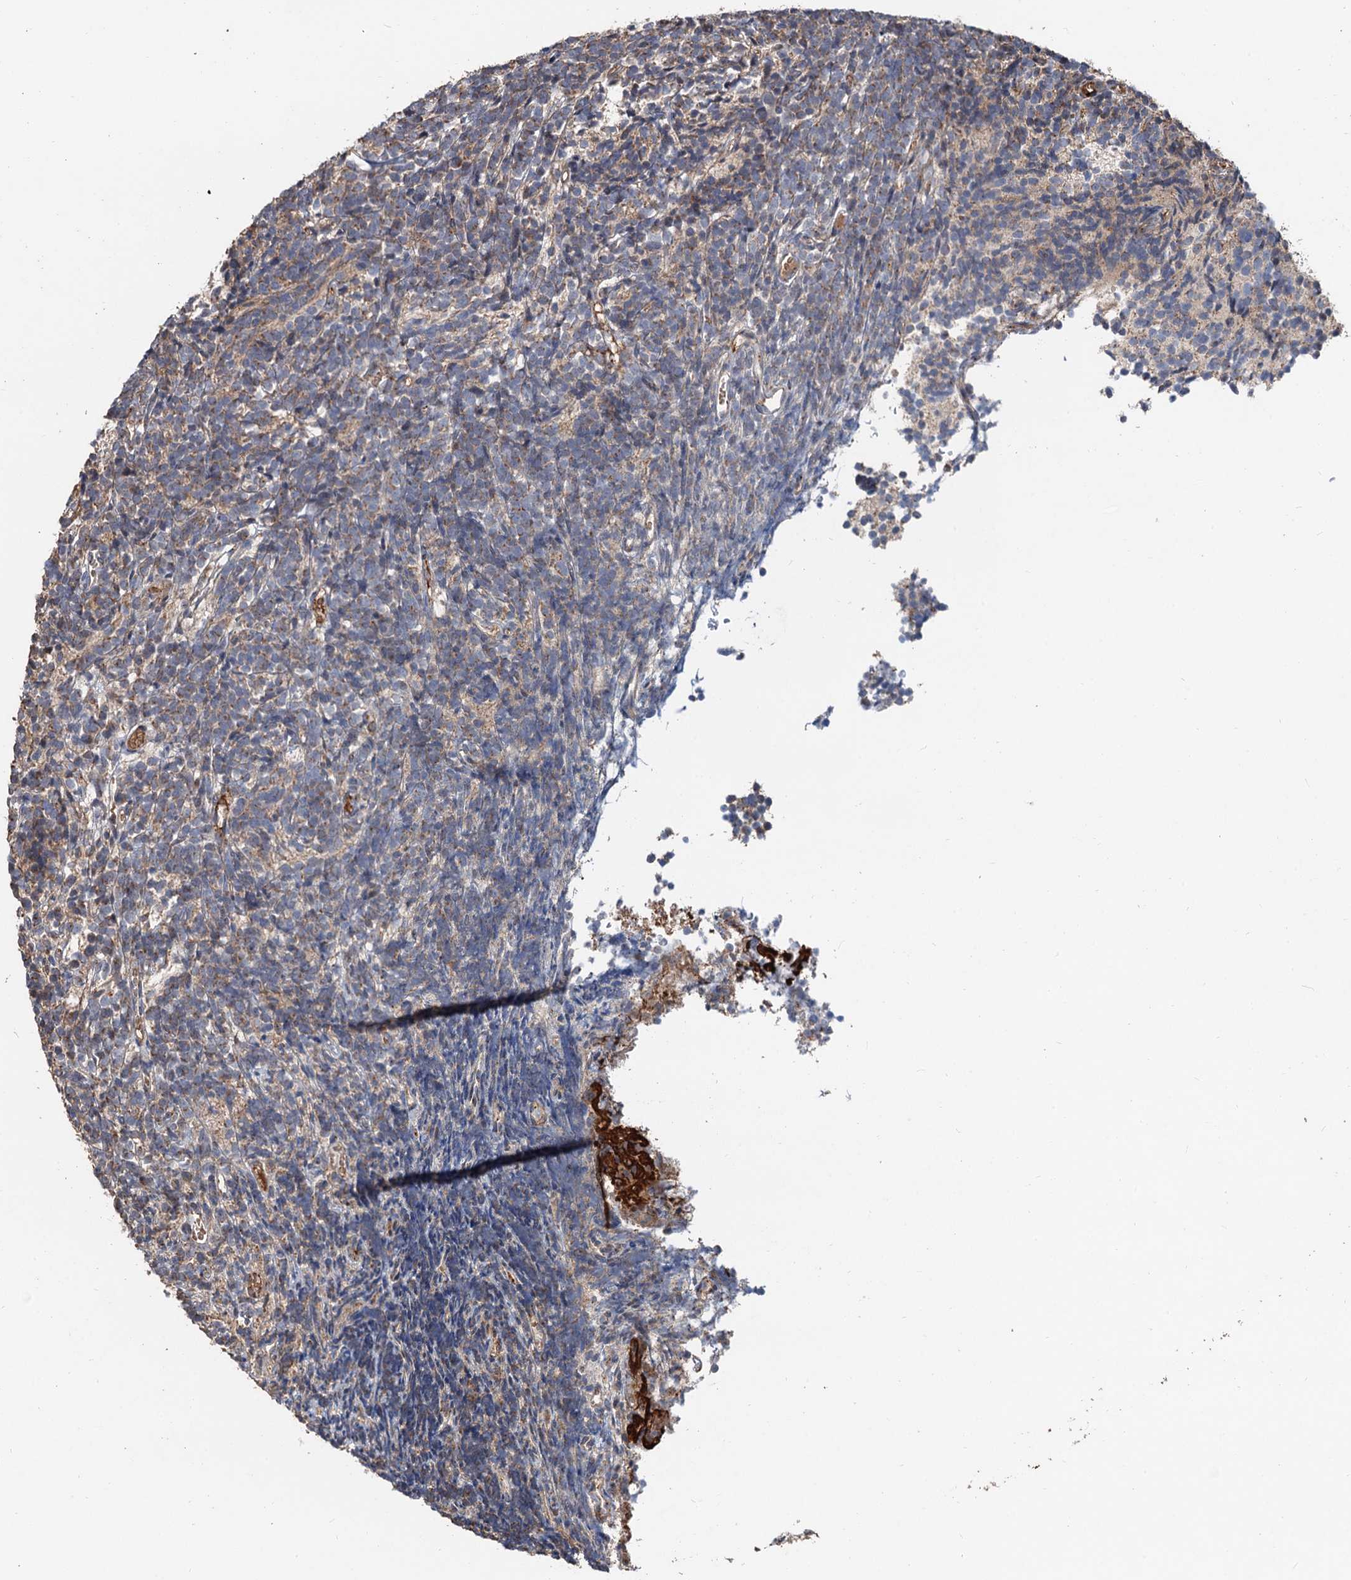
{"staining": {"intensity": "negative", "quantity": "none", "location": "none"}, "tissue": "glioma", "cell_type": "Tumor cells", "image_type": "cancer", "snomed": [{"axis": "morphology", "description": "Glioma, malignant, Low grade"}, {"axis": "topography", "description": "Brain"}], "caption": "The photomicrograph reveals no significant expression in tumor cells of low-grade glioma (malignant). The staining was performed using DAB (3,3'-diaminobenzidine) to visualize the protein expression in brown, while the nuclei were stained in blue with hematoxylin (Magnification: 20x).", "gene": "DEXI", "patient": {"sex": "female", "age": 1}}